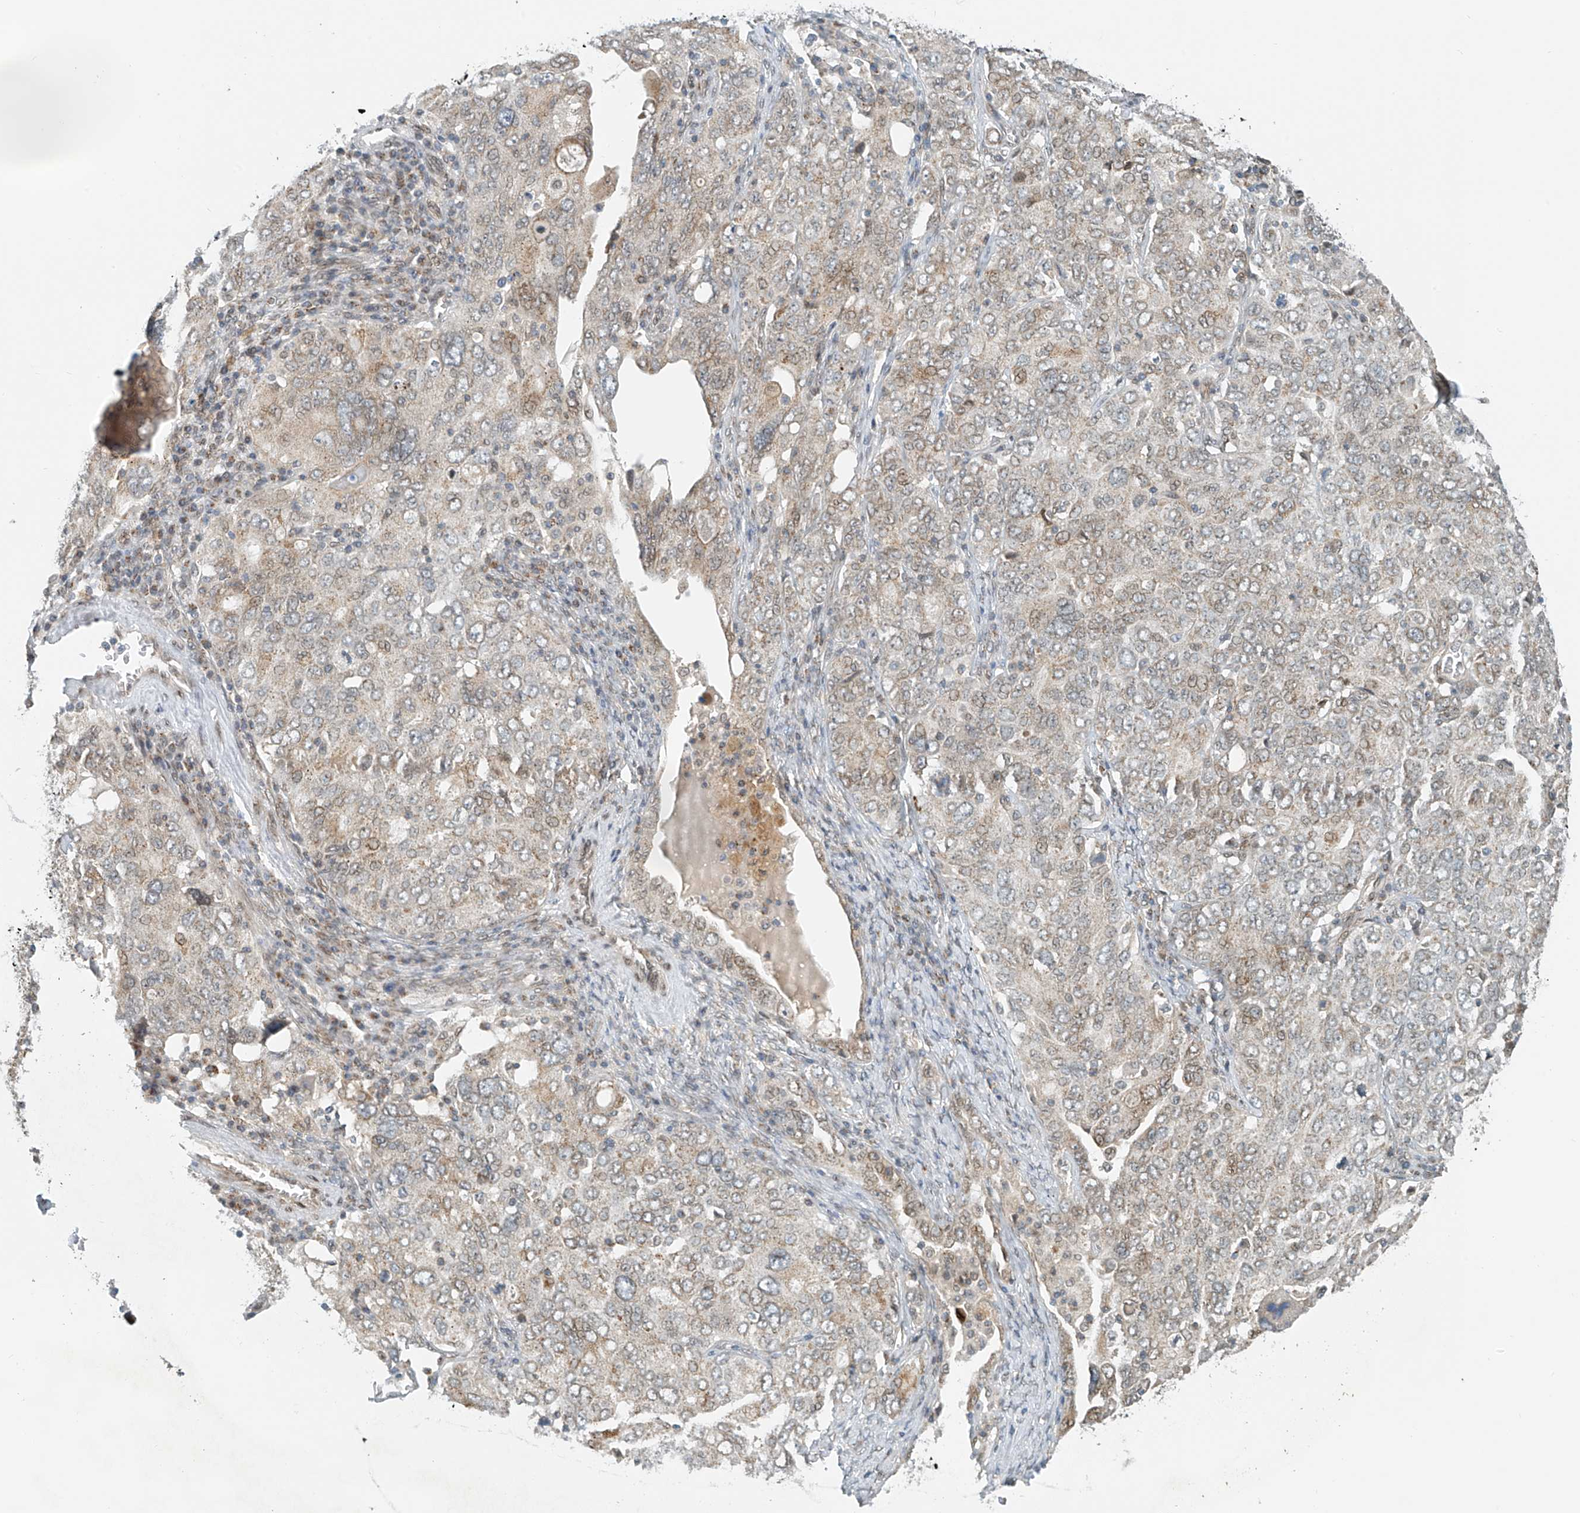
{"staining": {"intensity": "weak", "quantity": "<25%", "location": "cytoplasmic/membranous,nuclear"}, "tissue": "ovarian cancer", "cell_type": "Tumor cells", "image_type": "cancer", "snomed": [{"axis": "morphology", "description": "Carcinoma, endometroid"}, {"axis": "topography", "description": "Ovary"}], "caption": "Micrograph shows no protein staining in tumor cells of ovarian cancer tissue.", "gene": "STARD9", "patient": {"sex": "female", "age": 62}}